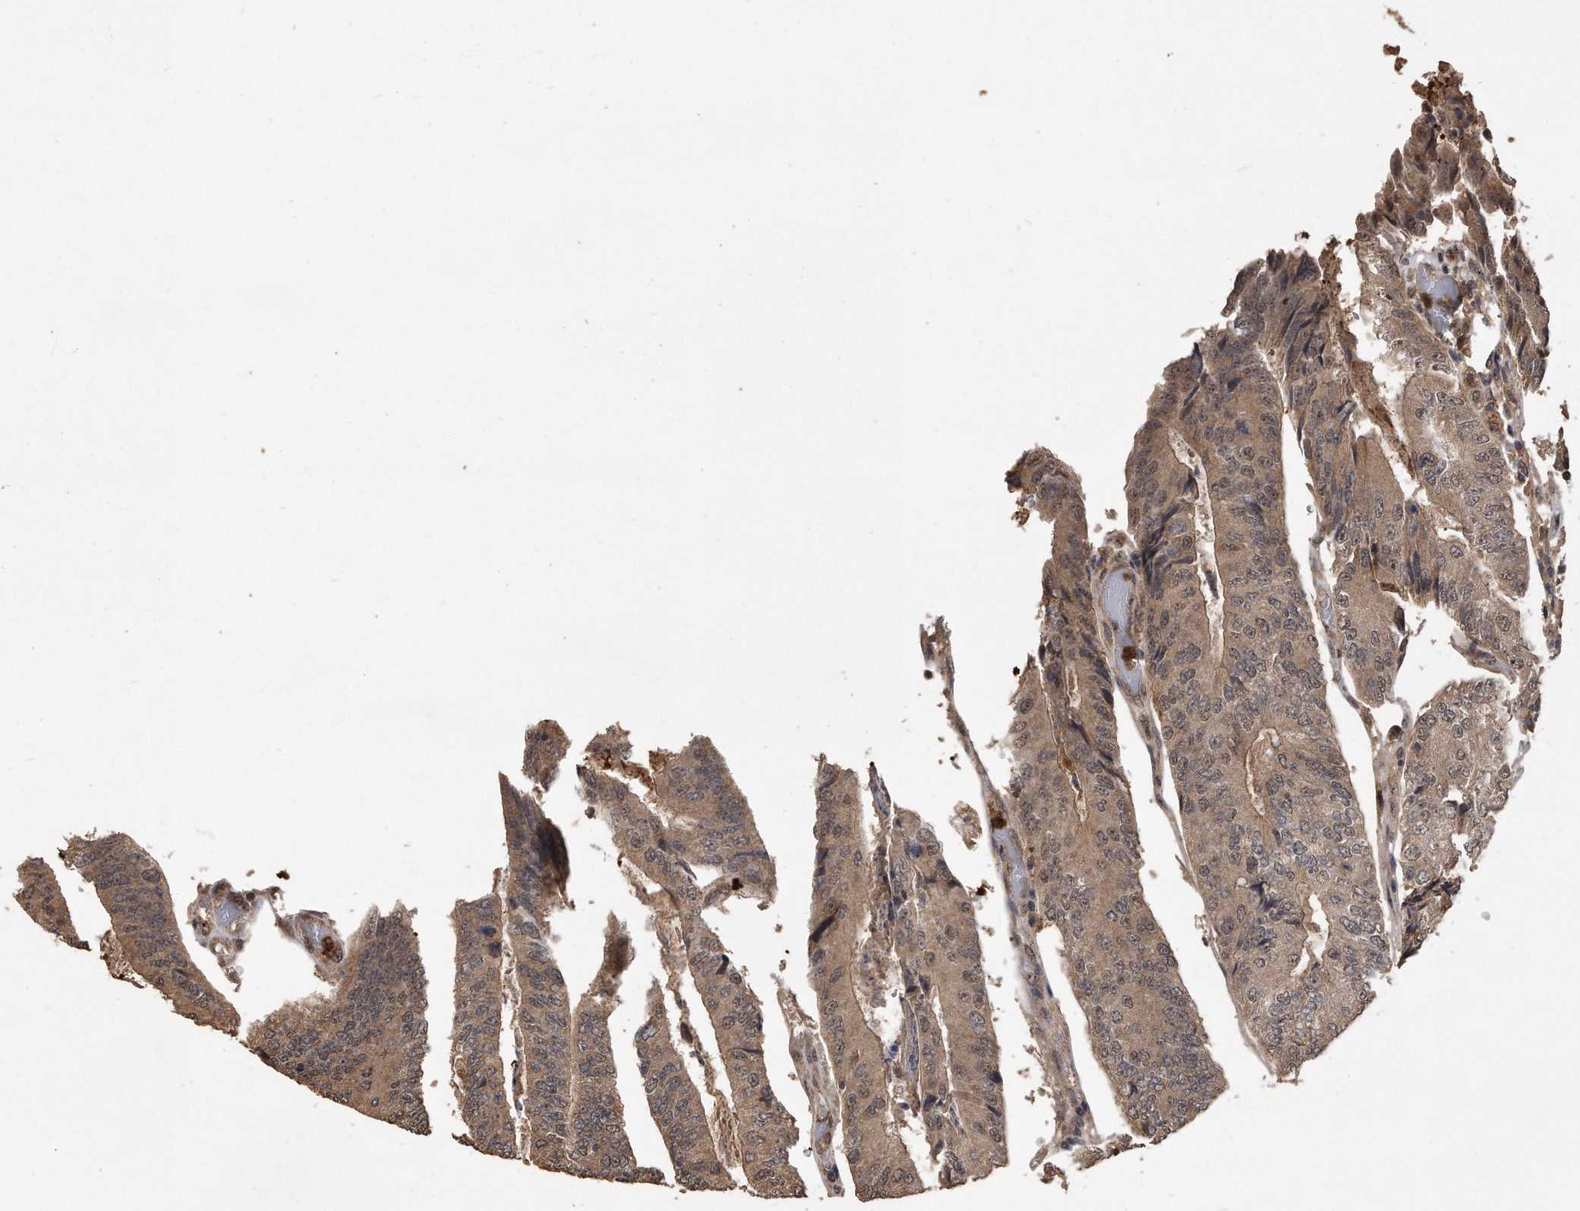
{"staining": {"intensity": "weak", "quantity": ">75%", "location": "cytoplasmic/membranous,nuclear"}, "tissue": "colorectal cancer", "cell_type": "Tumor cells", "image_type": "cancer", "snomed": [{"axis": "morphology", "description": "Adenocarcinoma, NOS"}, {"axis": "topography", "description": "Colon"}], "caption": "There is low levels of weak cytoplasmic/membranous and nuclear positivity in tumor cells of colorectal cancer (adenocarcinoma), as demonstrated by immunohistochemical staining (brown color).", "gene": "PELO", "patient": {"sex": "female", "age": 67}}